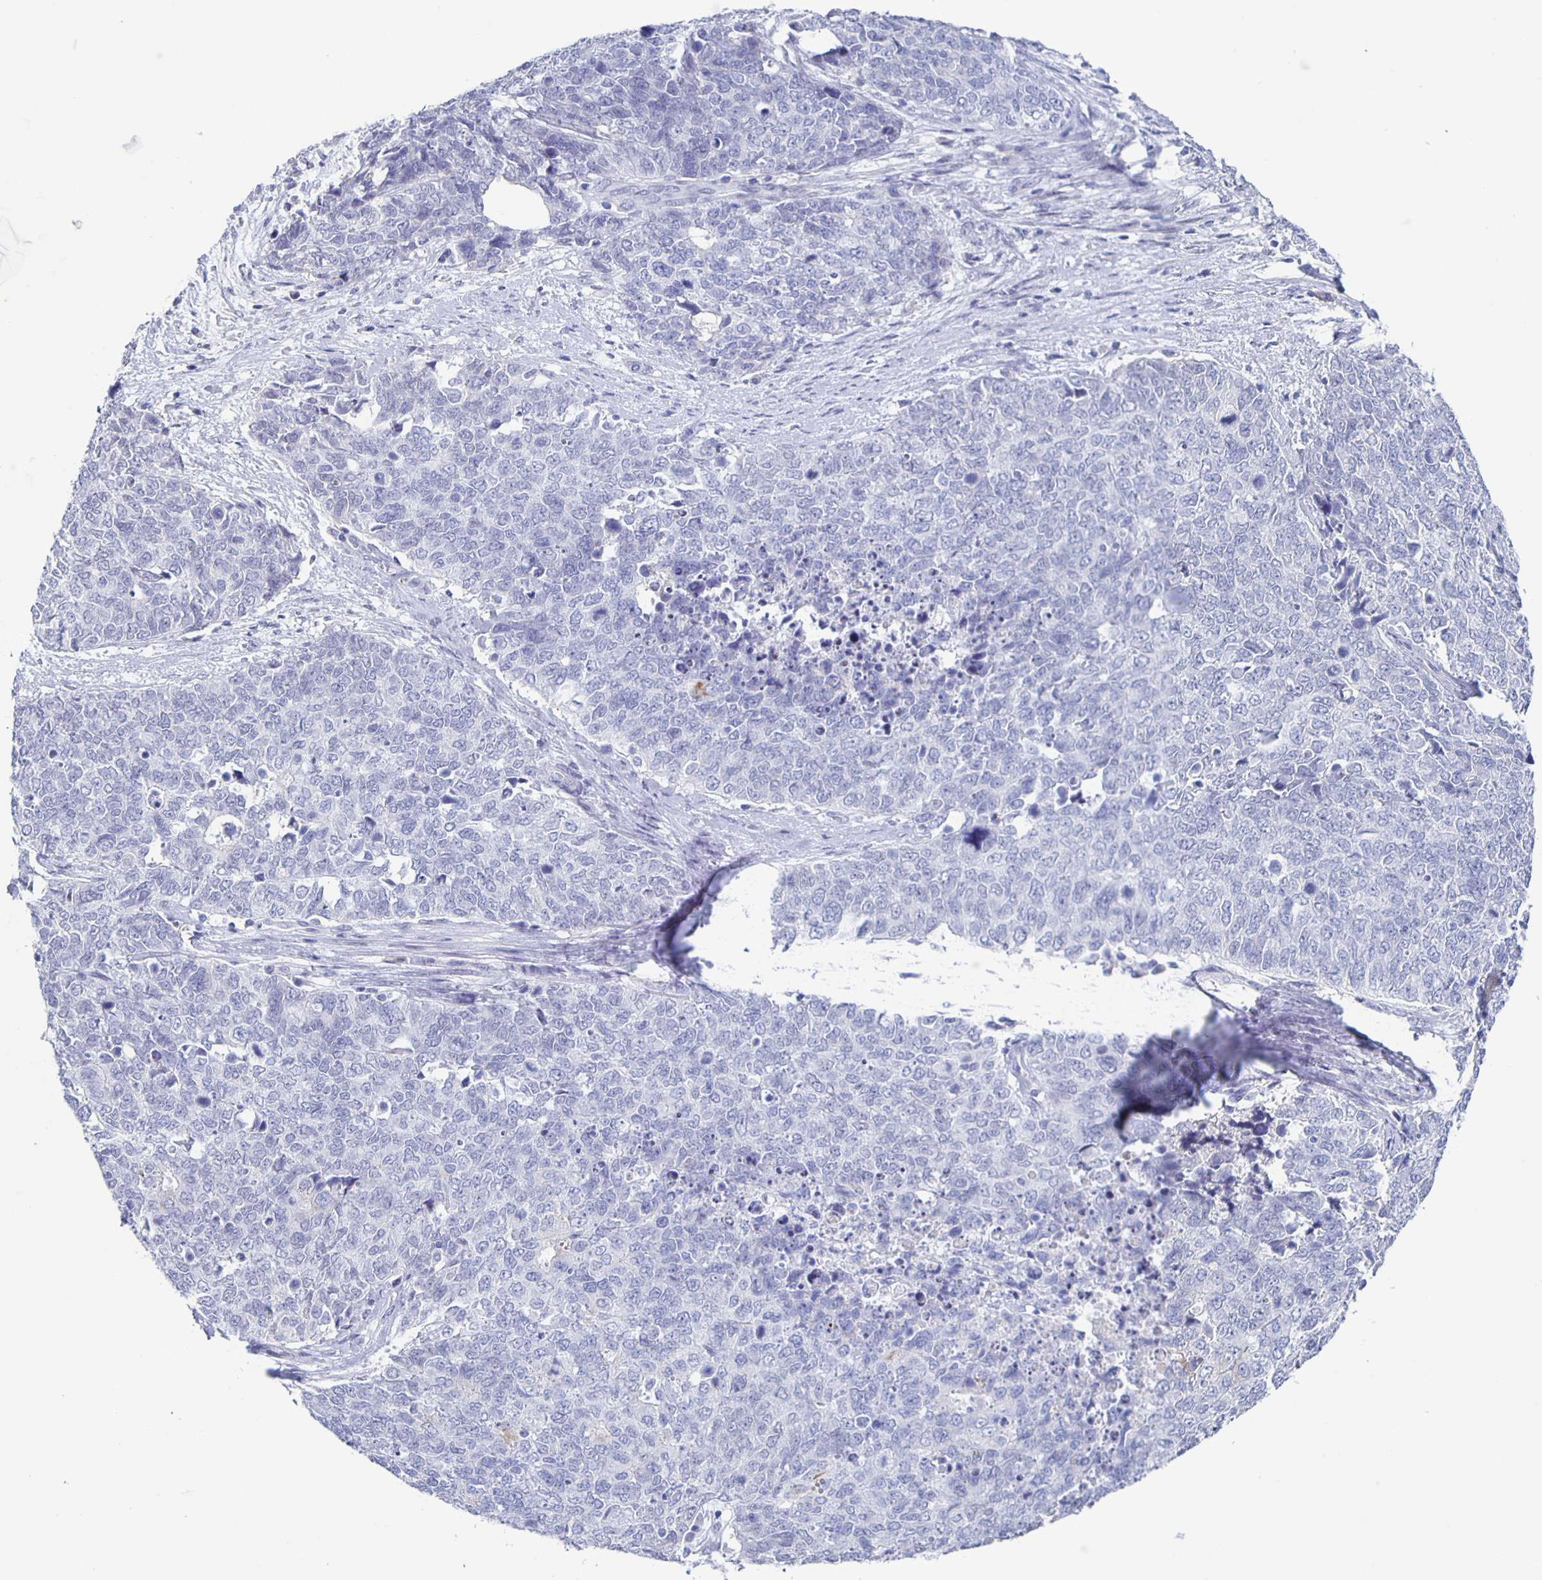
{"staining": {"intensity": "negative", "quantity": "none", "location": "none"}, "tissue": "cervical cancer", "cell_type": "Tumor cells", "image_type": "cancer", "snomed": [{"axis": "morphology", "description": "Adenocarcinoma, NOS"}, {"axis": "topography", "description": "Cervix"}], "caption": "IHC photomicrograph of human cervical adenocarcinoma stained for a protein (brown), which demonstrates no expression in tumor cells.", "gene": "CCDC17", "patient": {"sex": "female", "age": 63}}